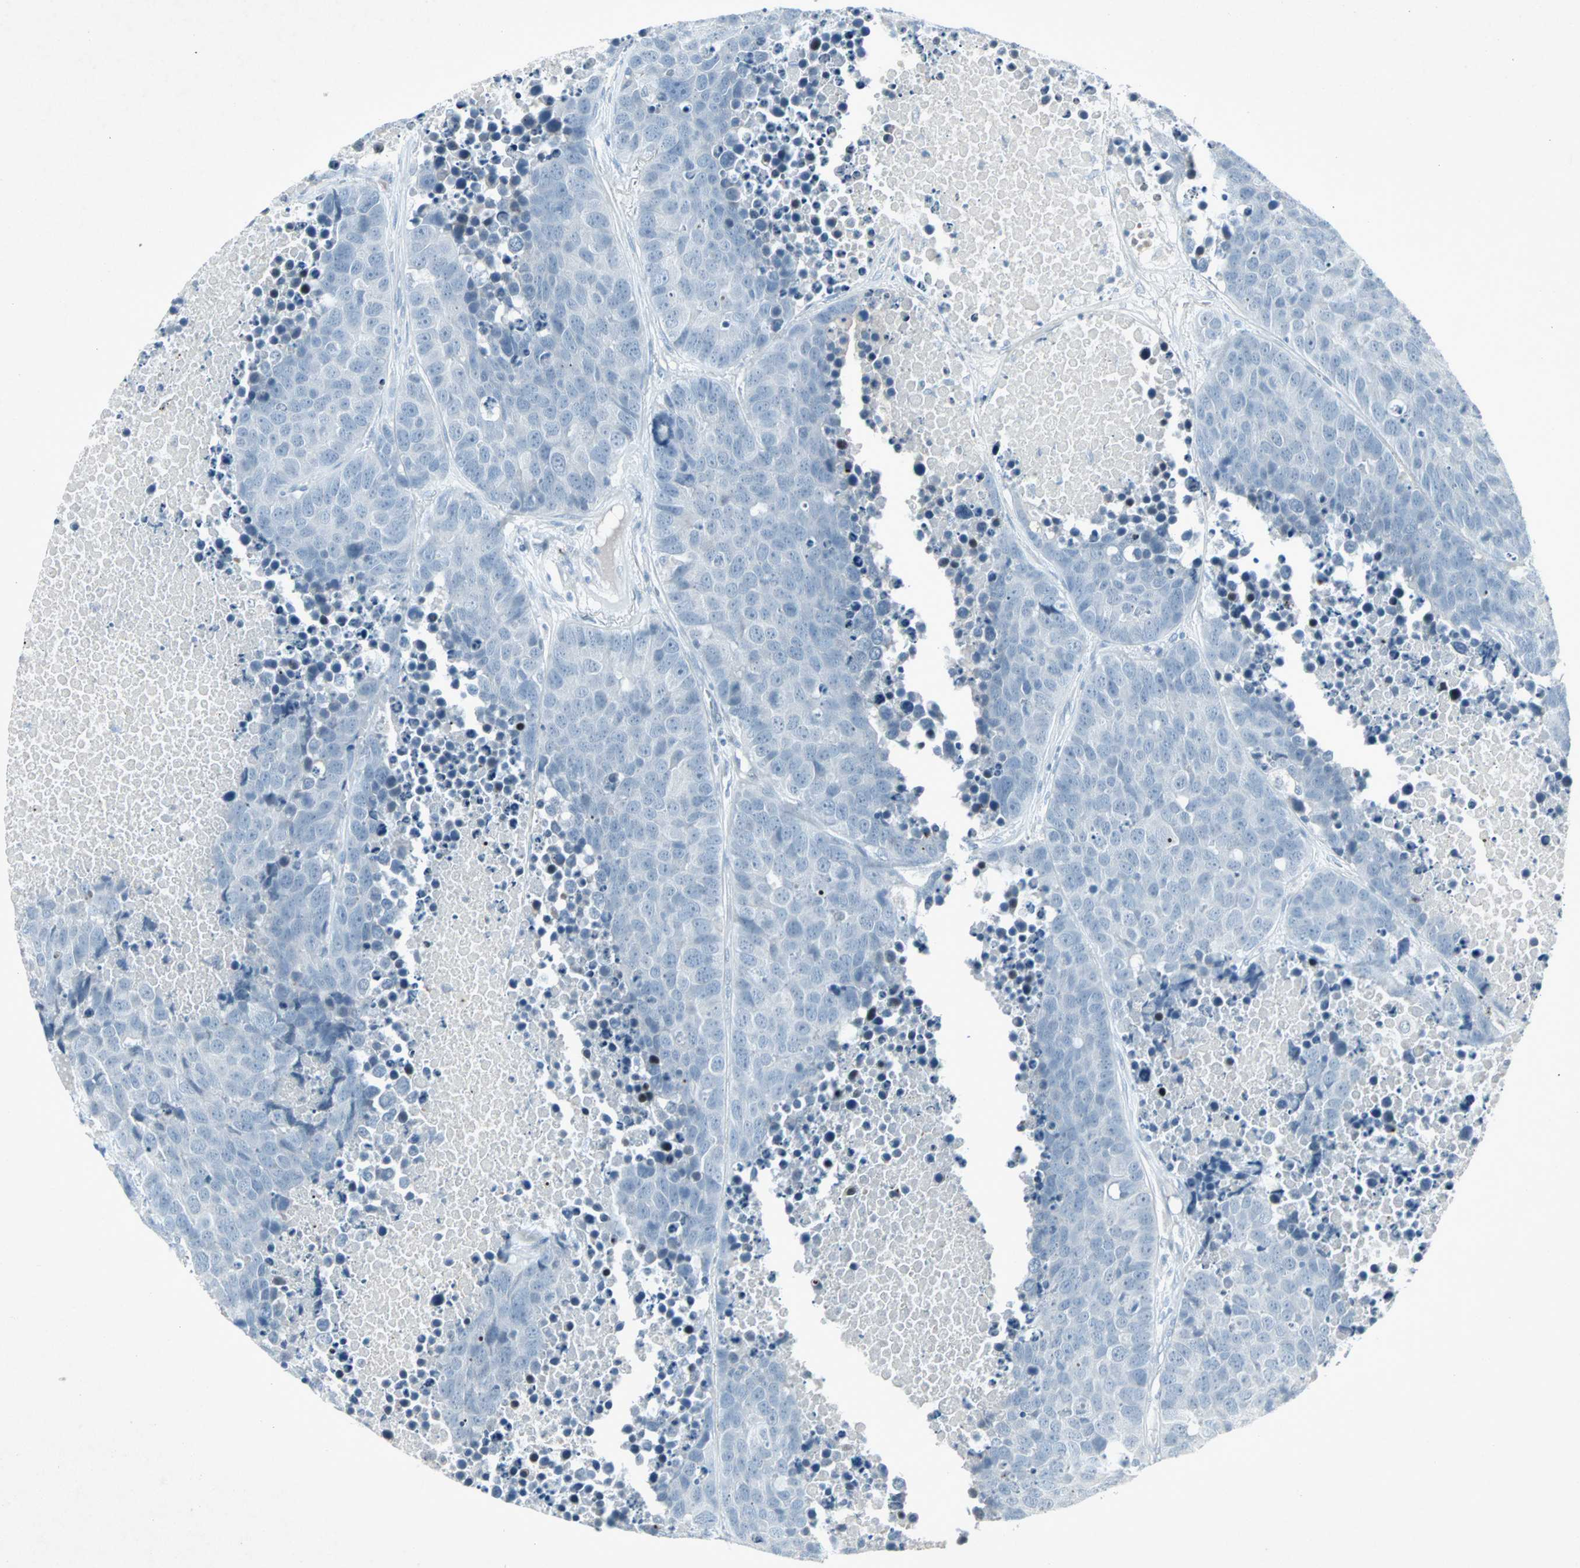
{"staining": {"intensity": "negative", "quantity": "none", "location": "none"}, "tissue": "carcinoid", "cell_type": "Tumor cells", "image_type": "cancer", "snomed": [{"axis": "morphology", "description": "Carcinoid, malignant, NOS"}, {"axis": "topography", "description": "Lung"}], "caption": "Micrograph shows no protein expression in tumor cells of carcinoid (malignant) tissue.", "gene": "LANCL3", "patient": {"sex": "male", "age": 60}}